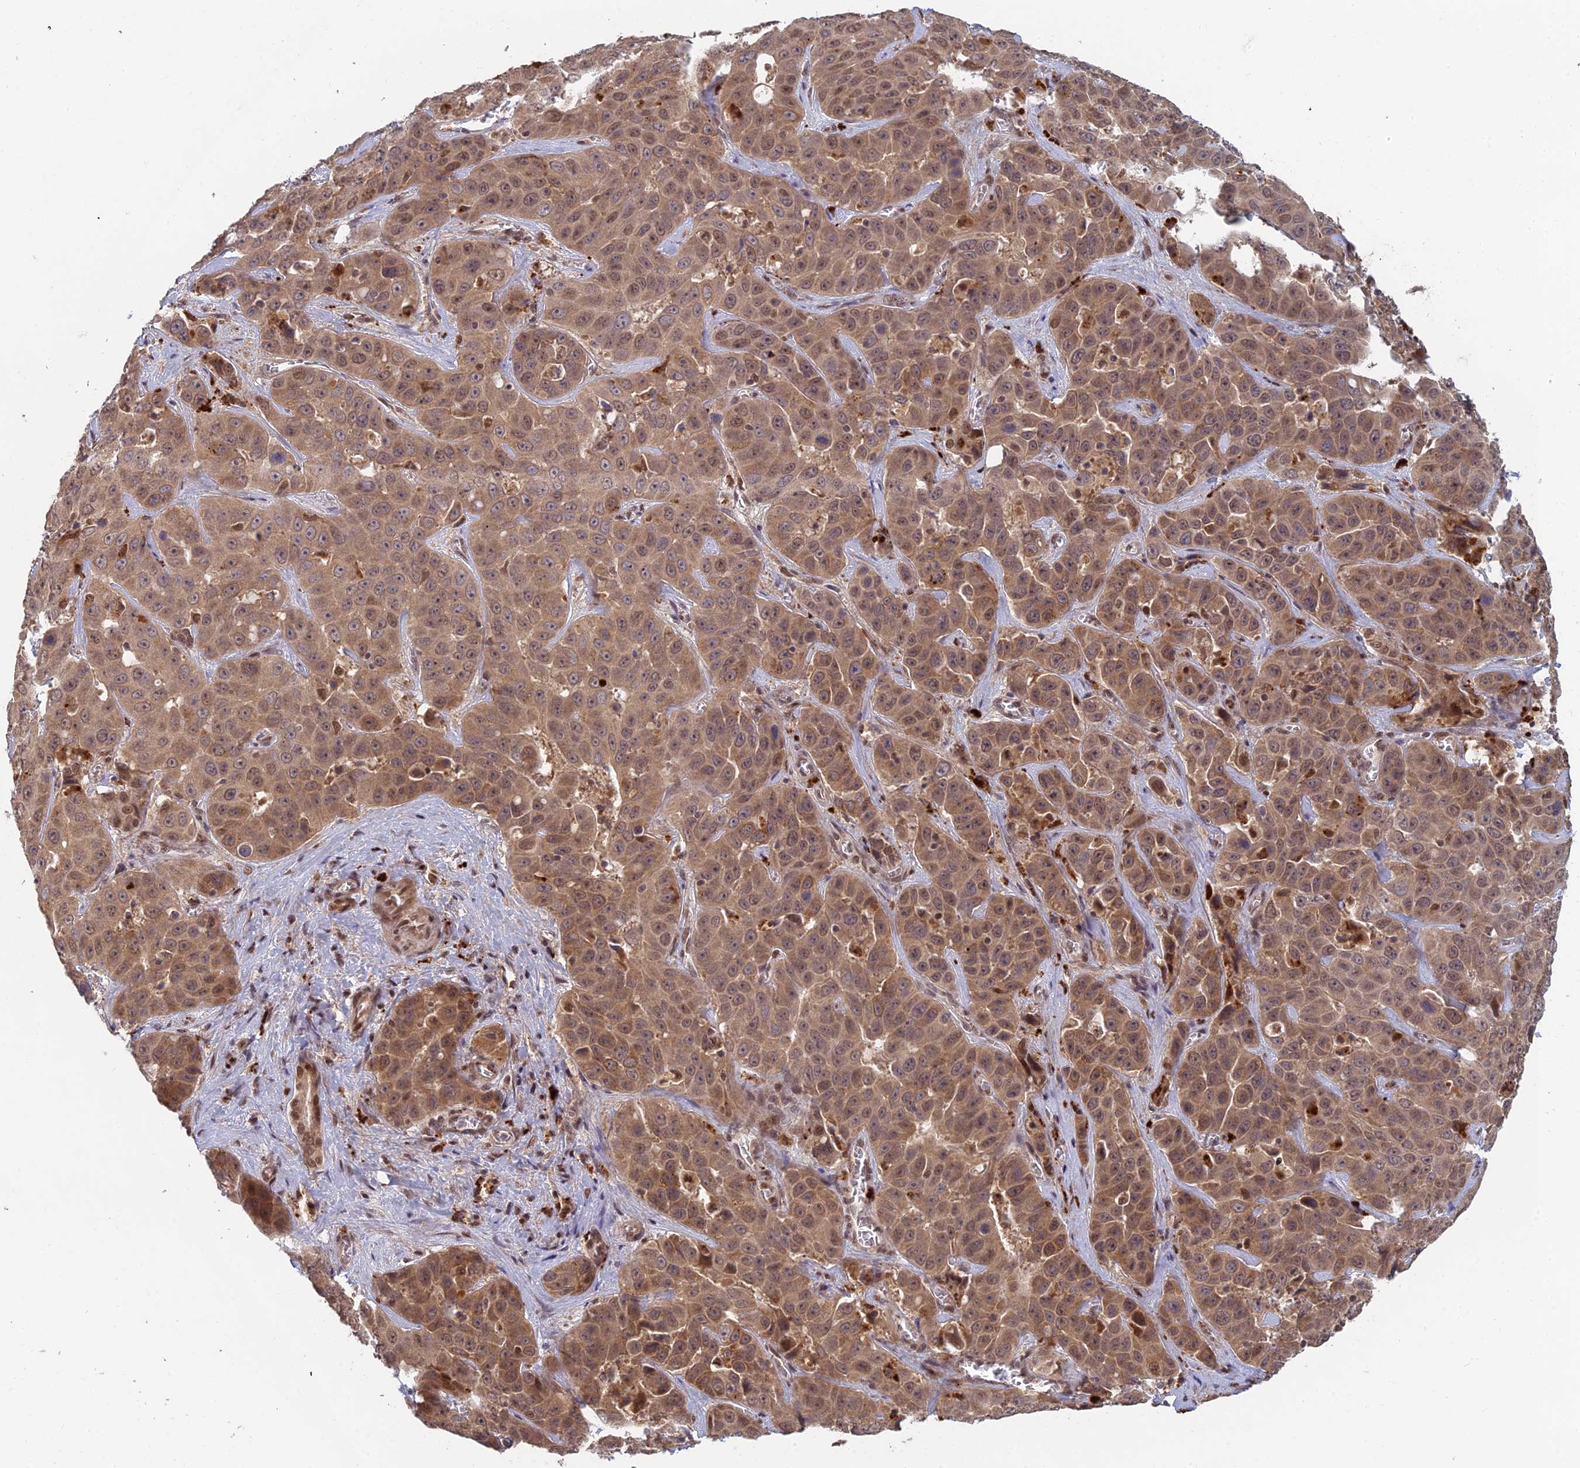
{"staining": {"intensity": "moderate", "quantity": ">75%", "location": "cytoplasmic/membranous,nuclear"}, "tissue": "liver cancer", "cell_type": "Tumor cells", "image_type": "cancer", "snomed": [{"axis": "morphology", "description": "Cholangiocarcinoma"}, {"axis": "topography", "description": "Liver"}], "caption": "IHC histopathology image of cholangiocarcinoma (liver) stained for a protein (brown), which displays medium levels of moderate cytoplasmic/membranous and nuclear staining in approximately >75% of tumor cells.", "gene": "RANBP3", "patient": {"sex": "female", "age": 52}}